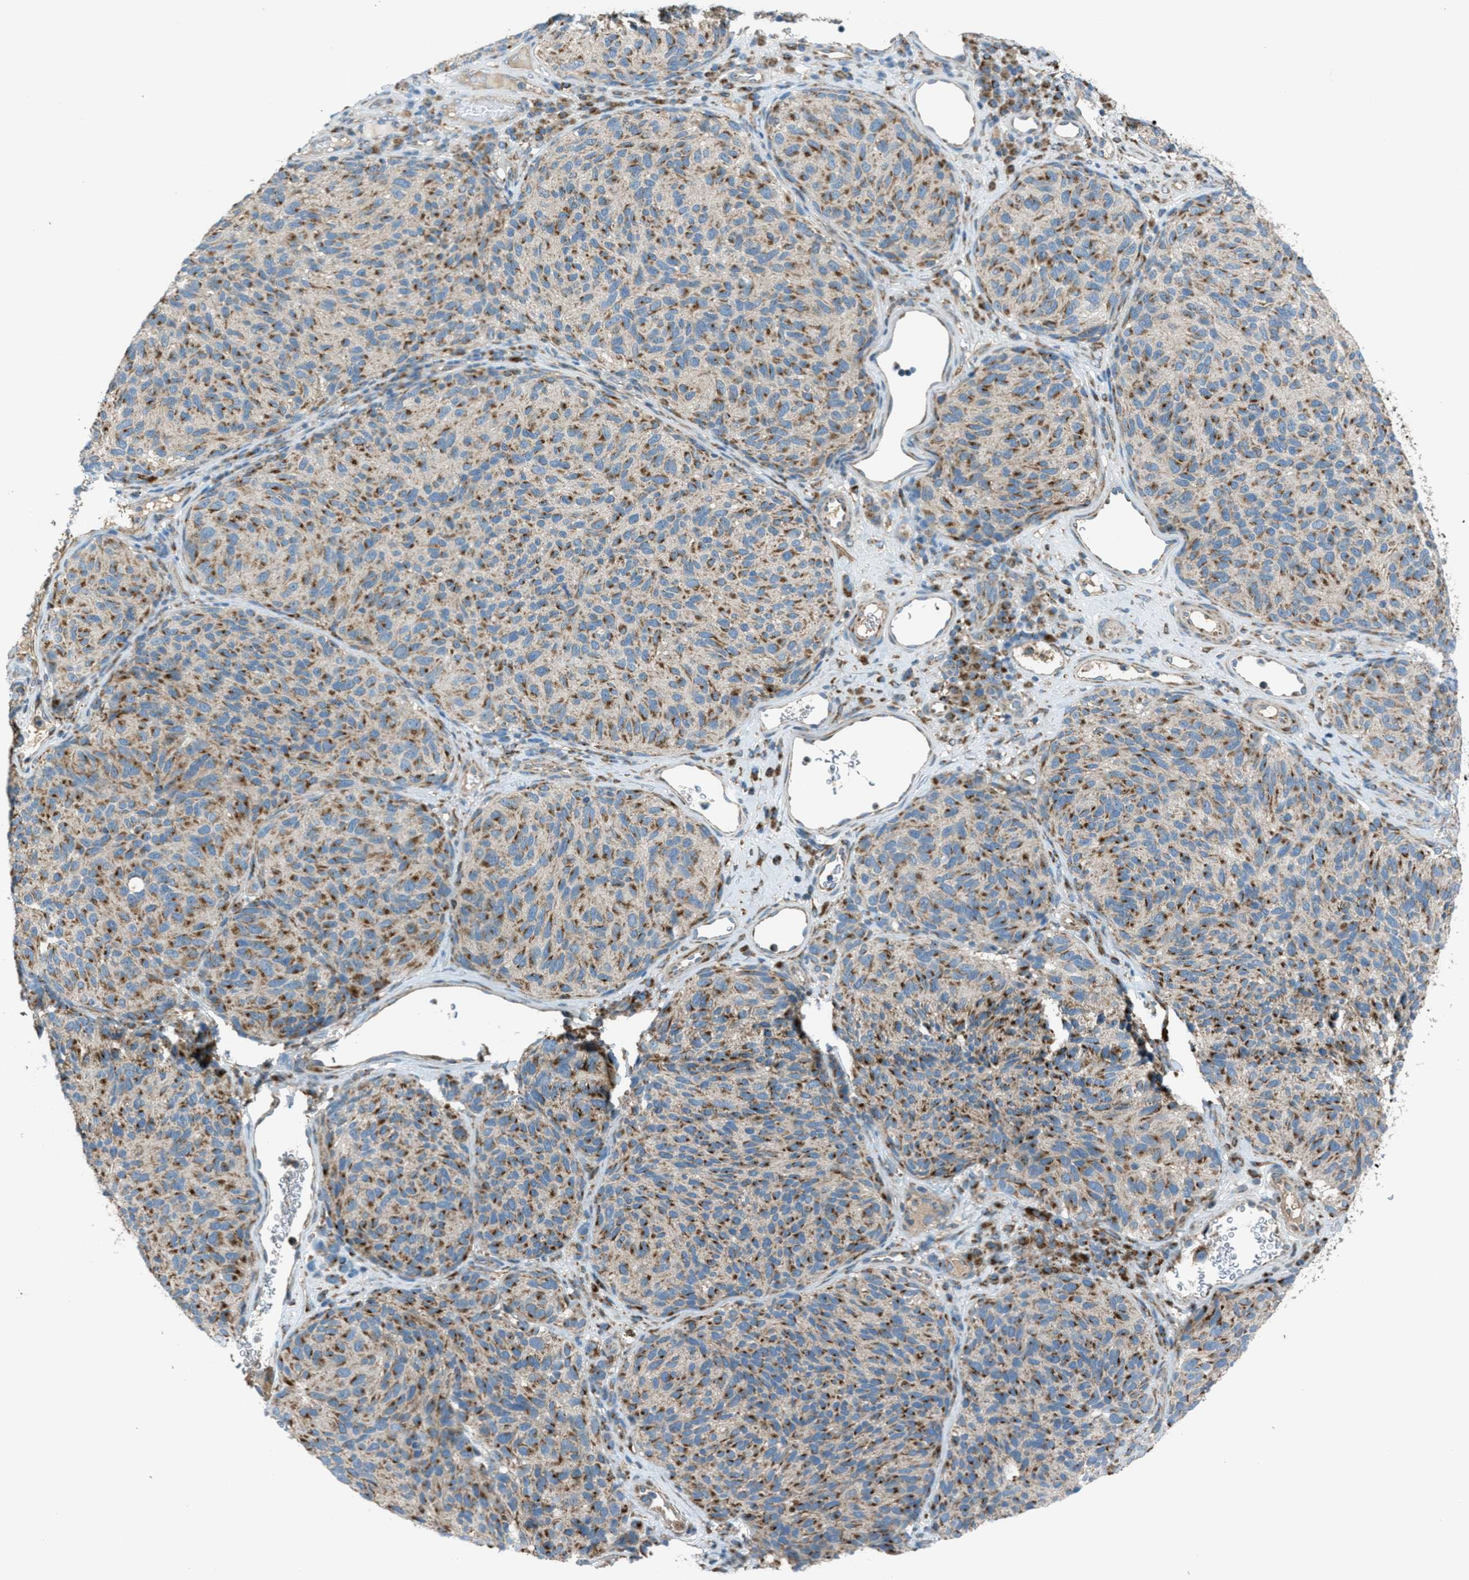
{"staining": {"intensity": "moderate", "quantity": ">75%", "location": "cytoplasmic/membranous"}, "tissue": "melanoma", "cell_type": "Tumor cells", "image_type": "cancer", "snomed": [{"axis": "morphology", "description": "Malignant melanoma, NOS"}, {"axis": "topography", "description": "Skin"}], "caption": "Tumor cells display moderate cytoplasmic/membranous expression in approximately >75% of cells in malignant melanoma.", "gene": "BCKDK", "patient": {"sex": "female", "age": 73}}